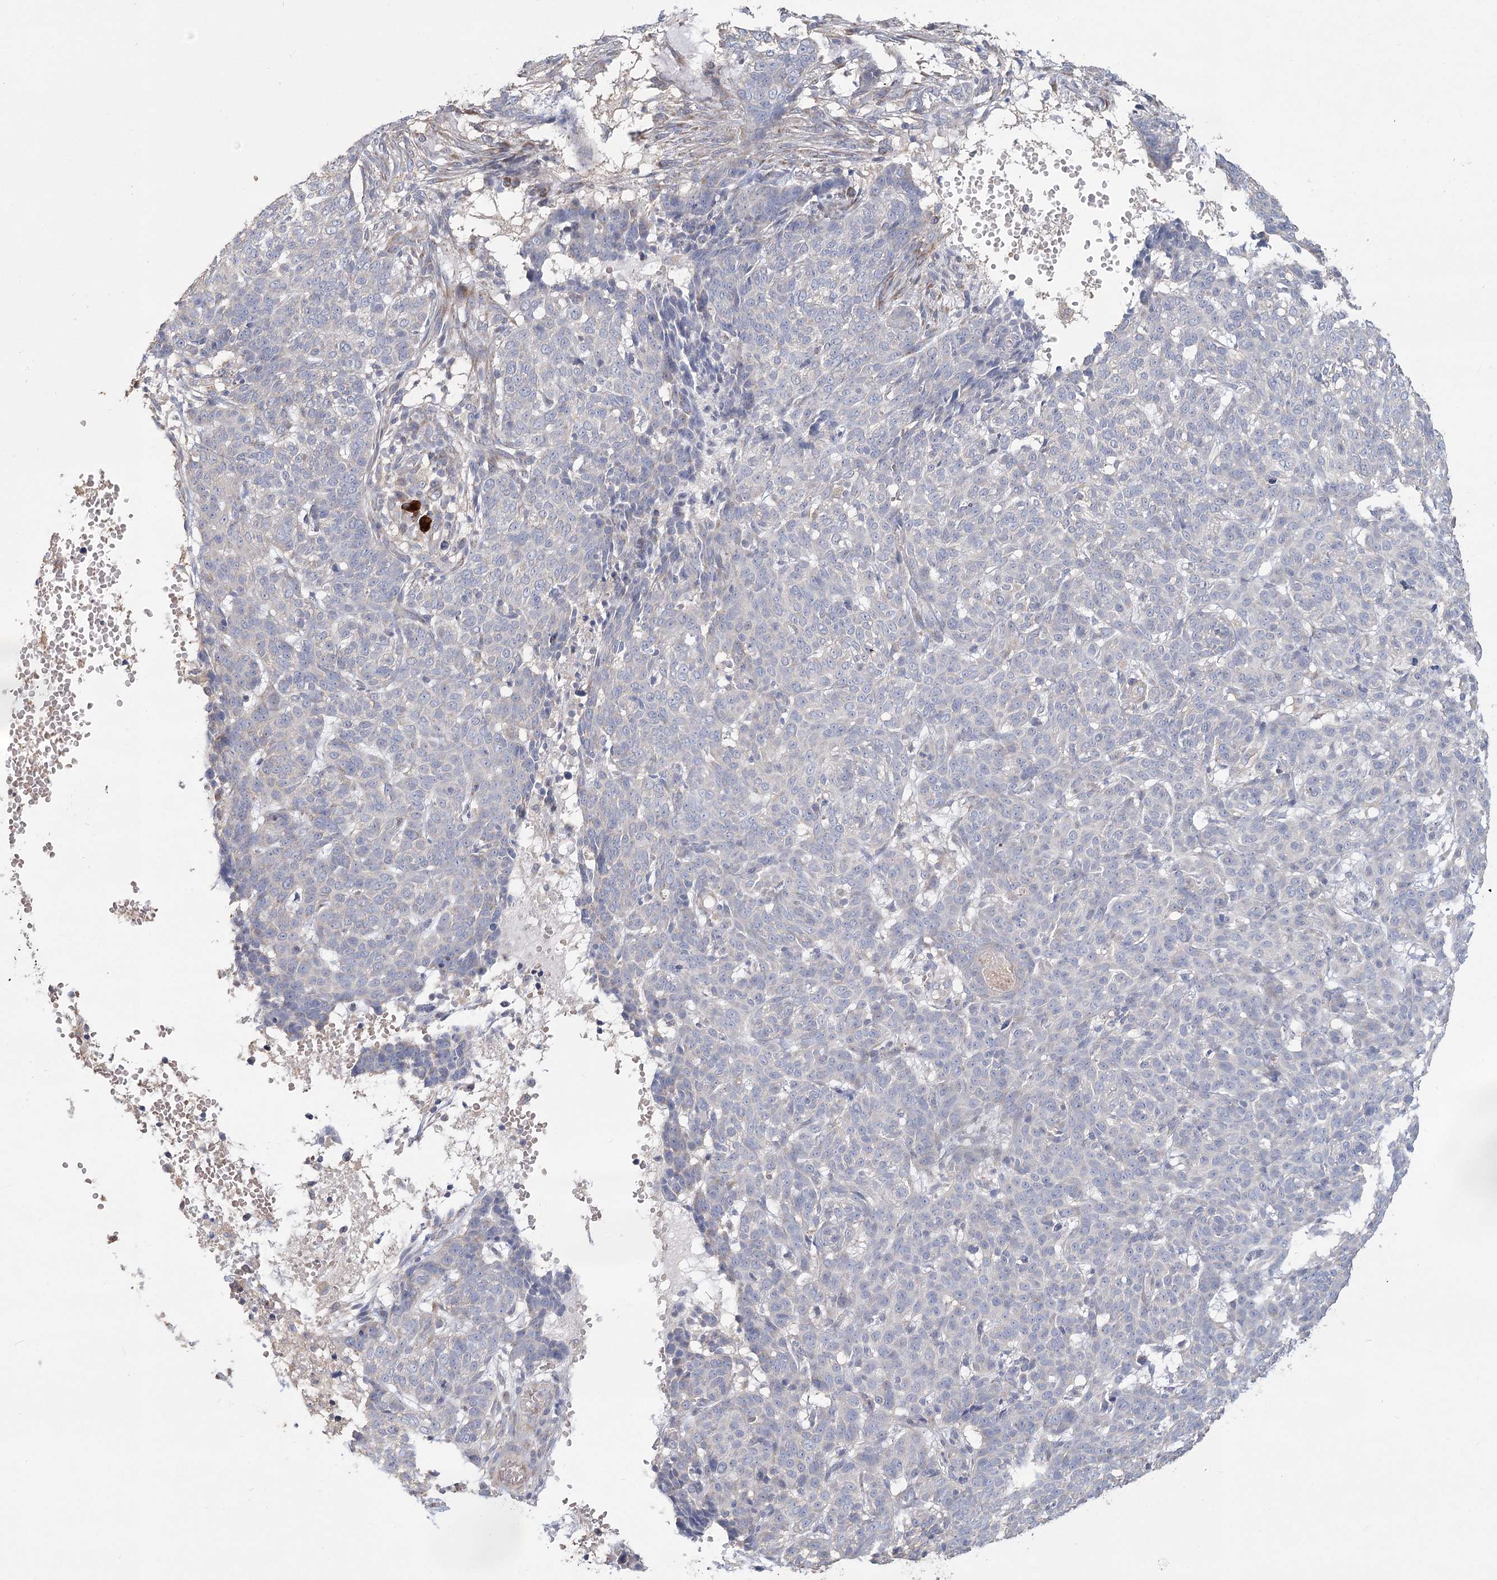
{"staining": {"intensity": "negative", "quantity": "none", "location": "none"}, "tissue": "skin cancer", "cell_type": "Tumor cells", "image_type": "cancer", "snomed": [{"axis": "morphology", "description": "Basal cell carcinoma"}, {"axis": "topography", "description": "Skin"}], "caption": "Immunohistochemical staining of skin cancer (basal cell carcinoma) exhibits no significant staining in tumor cells.", "gene": "CNTLN", "patient": {"sex": "male", "age": 85}}